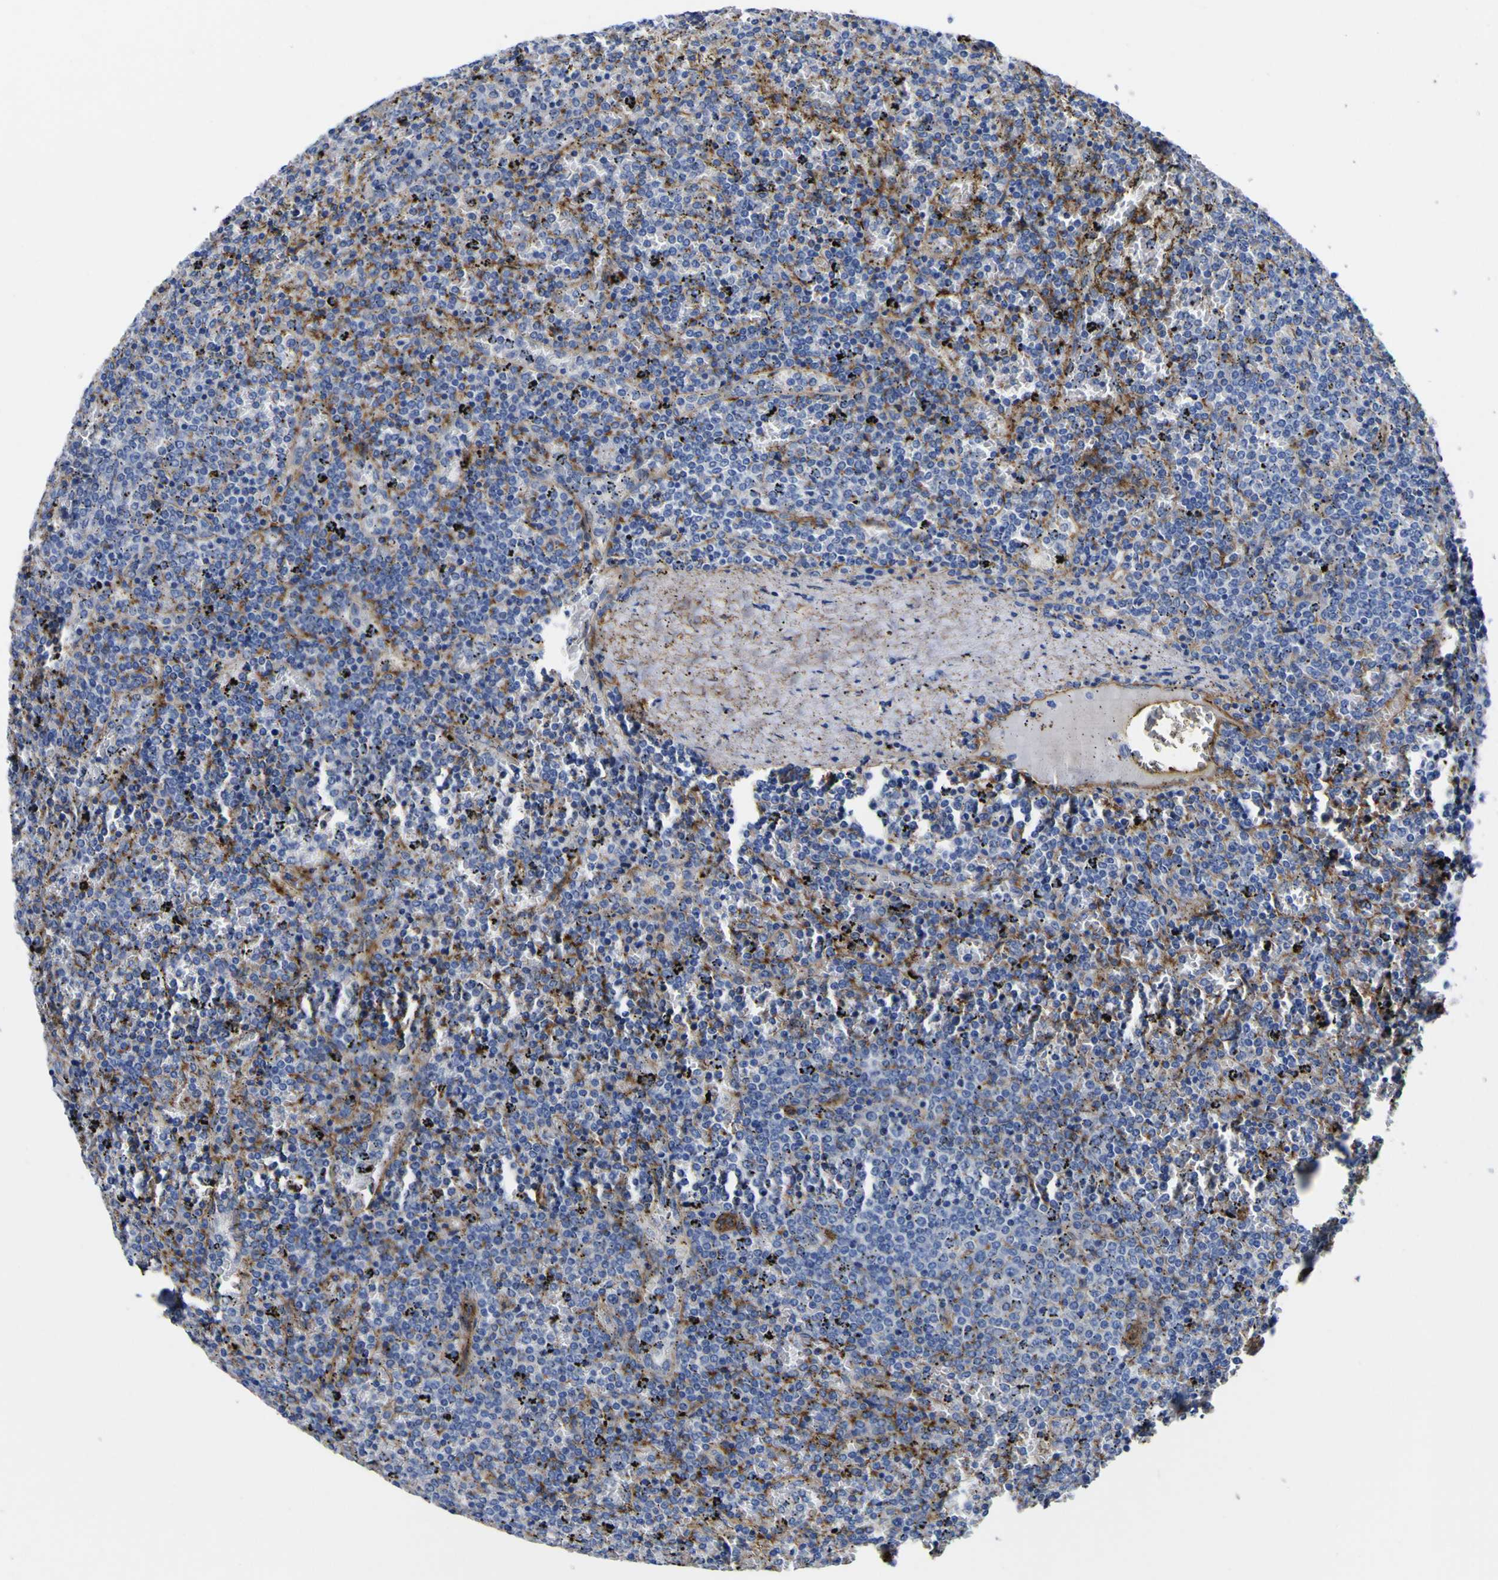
{"staining": {"intensity": "negative", "quantity": "none", "location": "none"}, "tissue": "lymphoma", "cell_type": "Tumor cells", "image_type": "cancer", "snomed": [{"axis": "morphology", "description": "Malignant lymphoma, non-Hodgkin's type, Low grade"}, {"axis": "topography", "description": "Spleen"}], "caption": "High power microscopy micrograph of an immunohistochemistry (IHC) histopathology image of lymphoma, revealing no significant staining in tumor cells. Nuclei are stained in blue.", "gene": "CD151", "patient": {"sex": "female", "age": 77}}